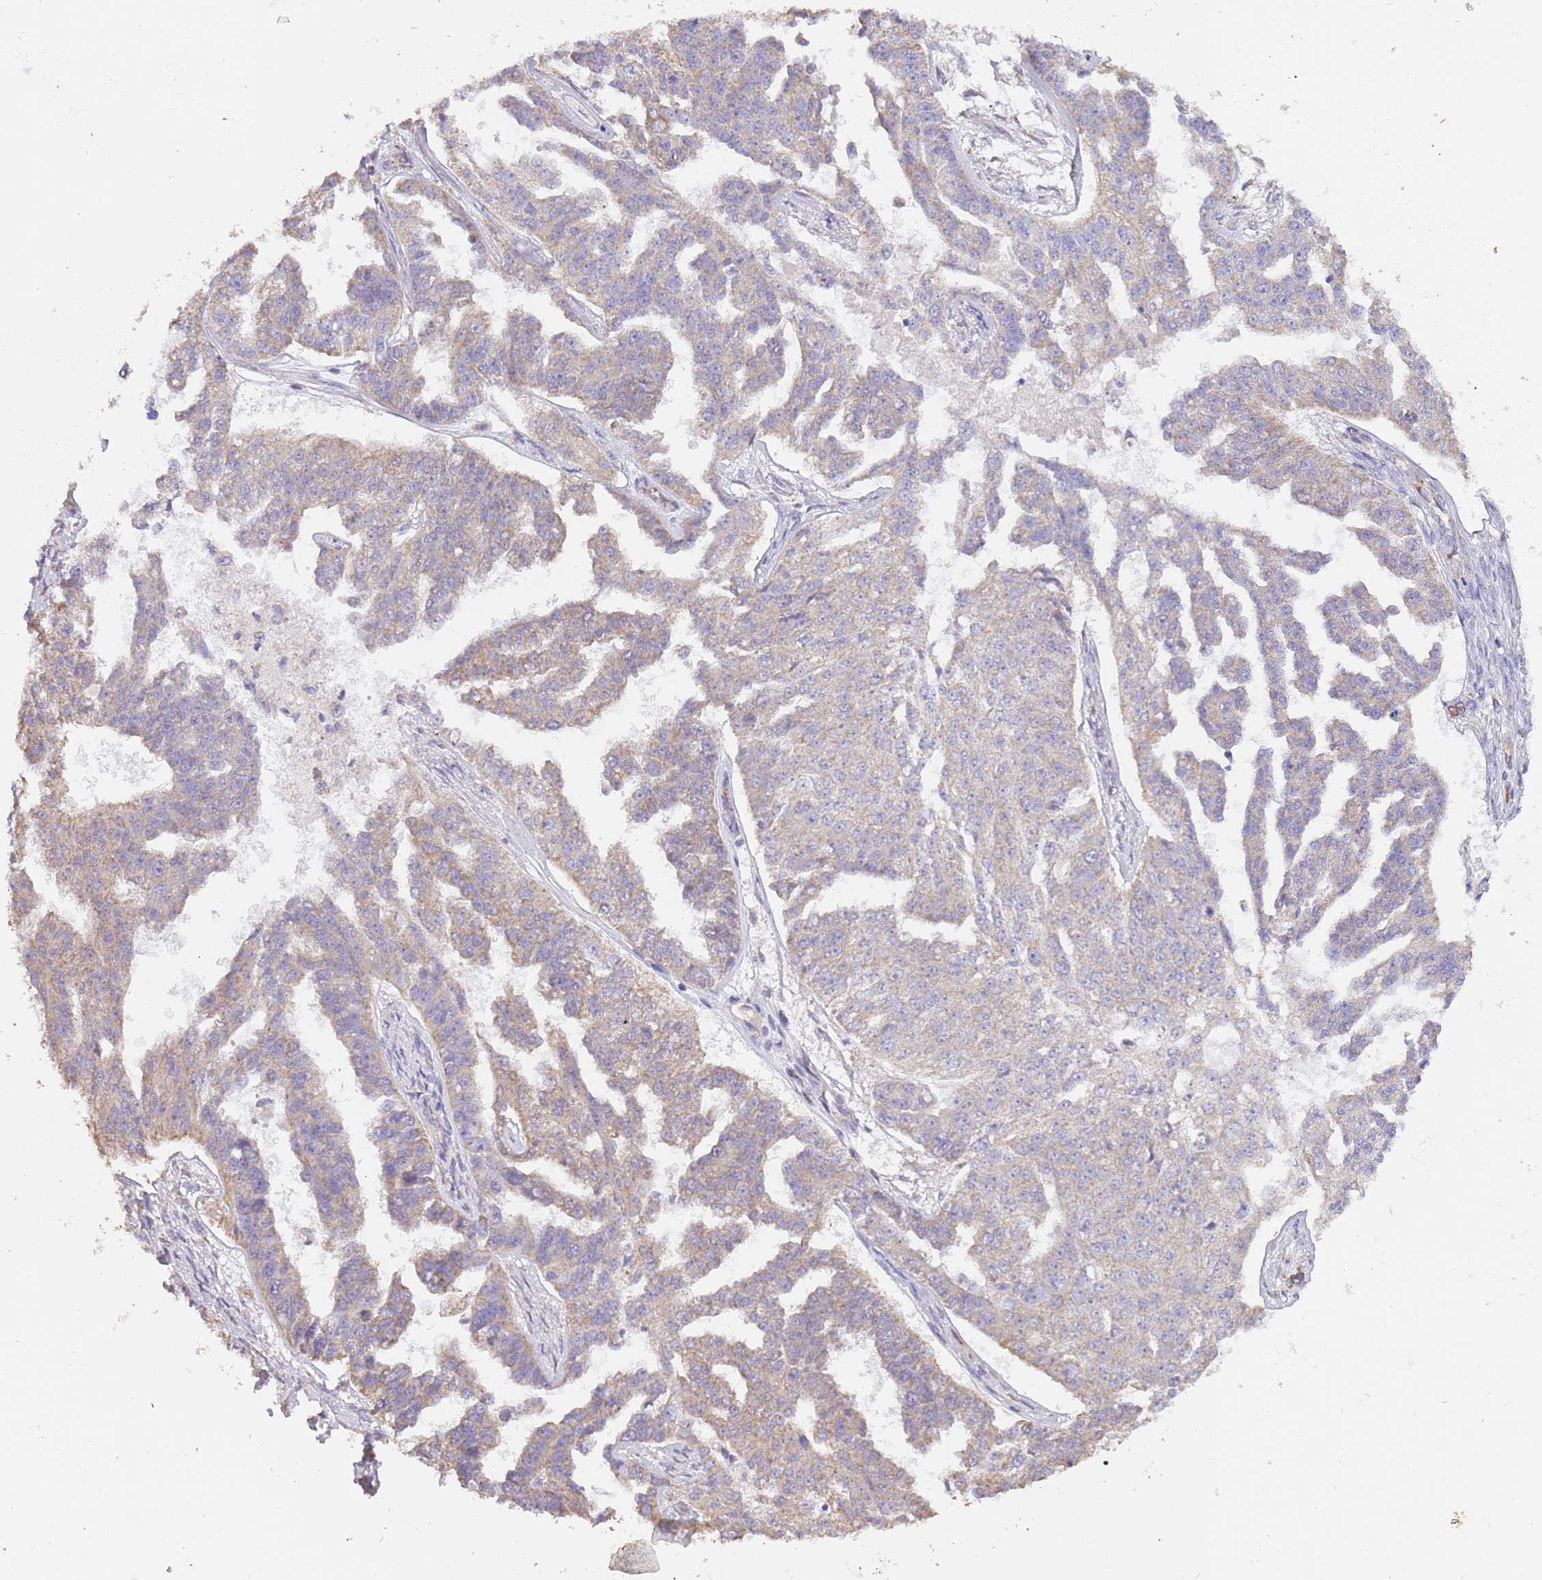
{"staining": {"intensity": "weak", "quantity": ">75%", "location": "cytoplasmic/membranous"}, "tissue": "ovarian cancer", "cell_type": "Tumor cells", "image_type": "cancer", "snomed": [{"axis": "morphology", "description": "Cystadenocarcinoma, serous, NOS"}, {"axis": "topography", "description": "Ovary"}], "caption": "Immunohistochemistry of ovarian cancer demonstrates low levels of weak cytoplasmic/membranous expression in approximately >75% of tumor cells.", "gene": "DOCK9", "patient": {"sex": "female", "age": 58}}